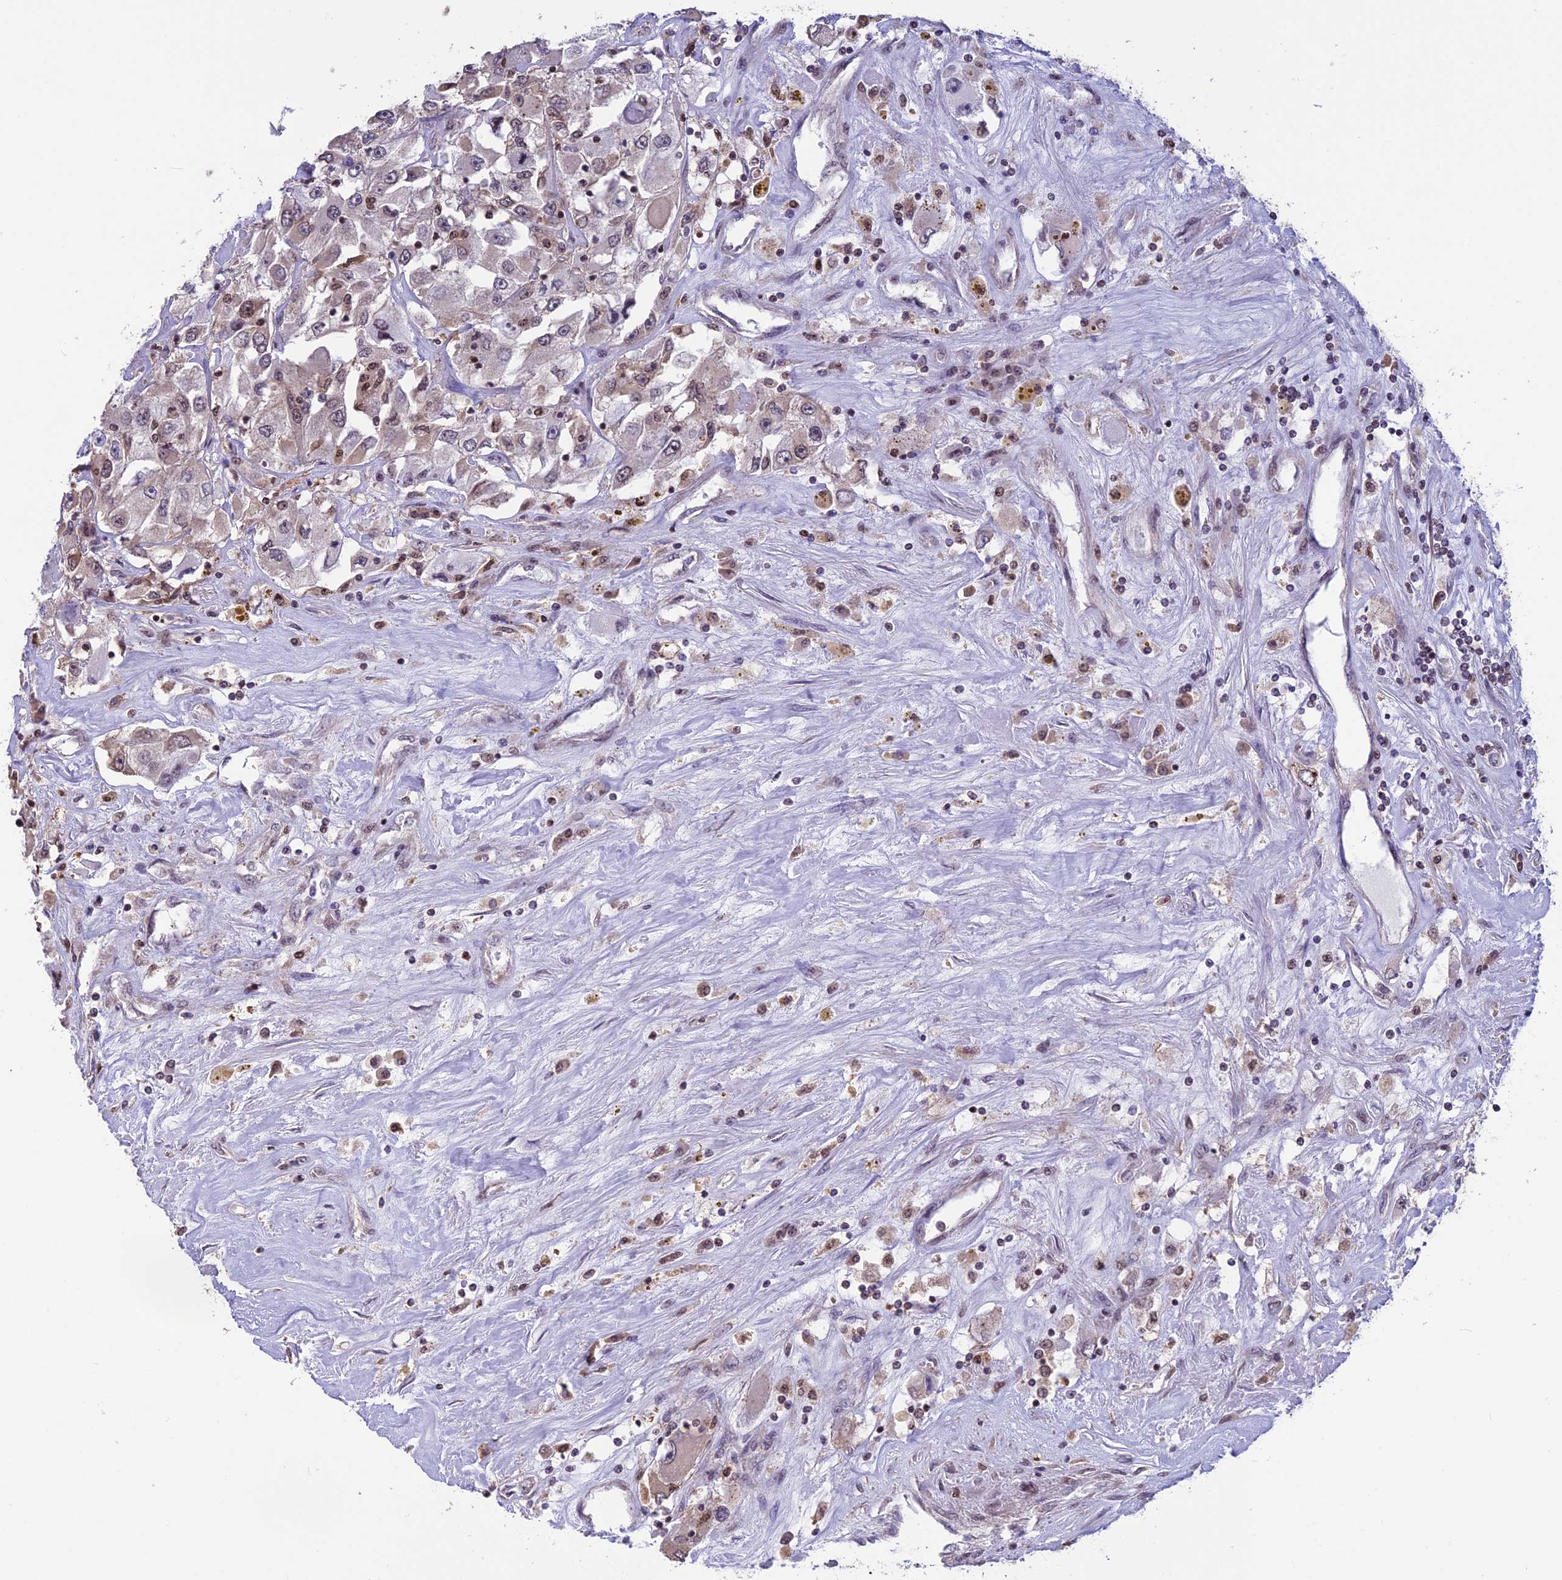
{"staining": {"intensity": "moderate", "quantity": "<25%", "location": "nuclear"}, "tissue": "renal cancer", "cell_type": "Tumor cells", "image_type": "cancer", "snomed": [{"axis": "morphology", "description": "Adenocarcinoma, NOS"}, {"axis": "topography", "description": "Kidney"}], "caption": "Immunohistochemical staining of renal adenocarcinoma reveals moderate nuclear protein expression in about <25% of tumor cells.", "gene": "MIS12", "patient": {"sex": "female", "age": 52}}